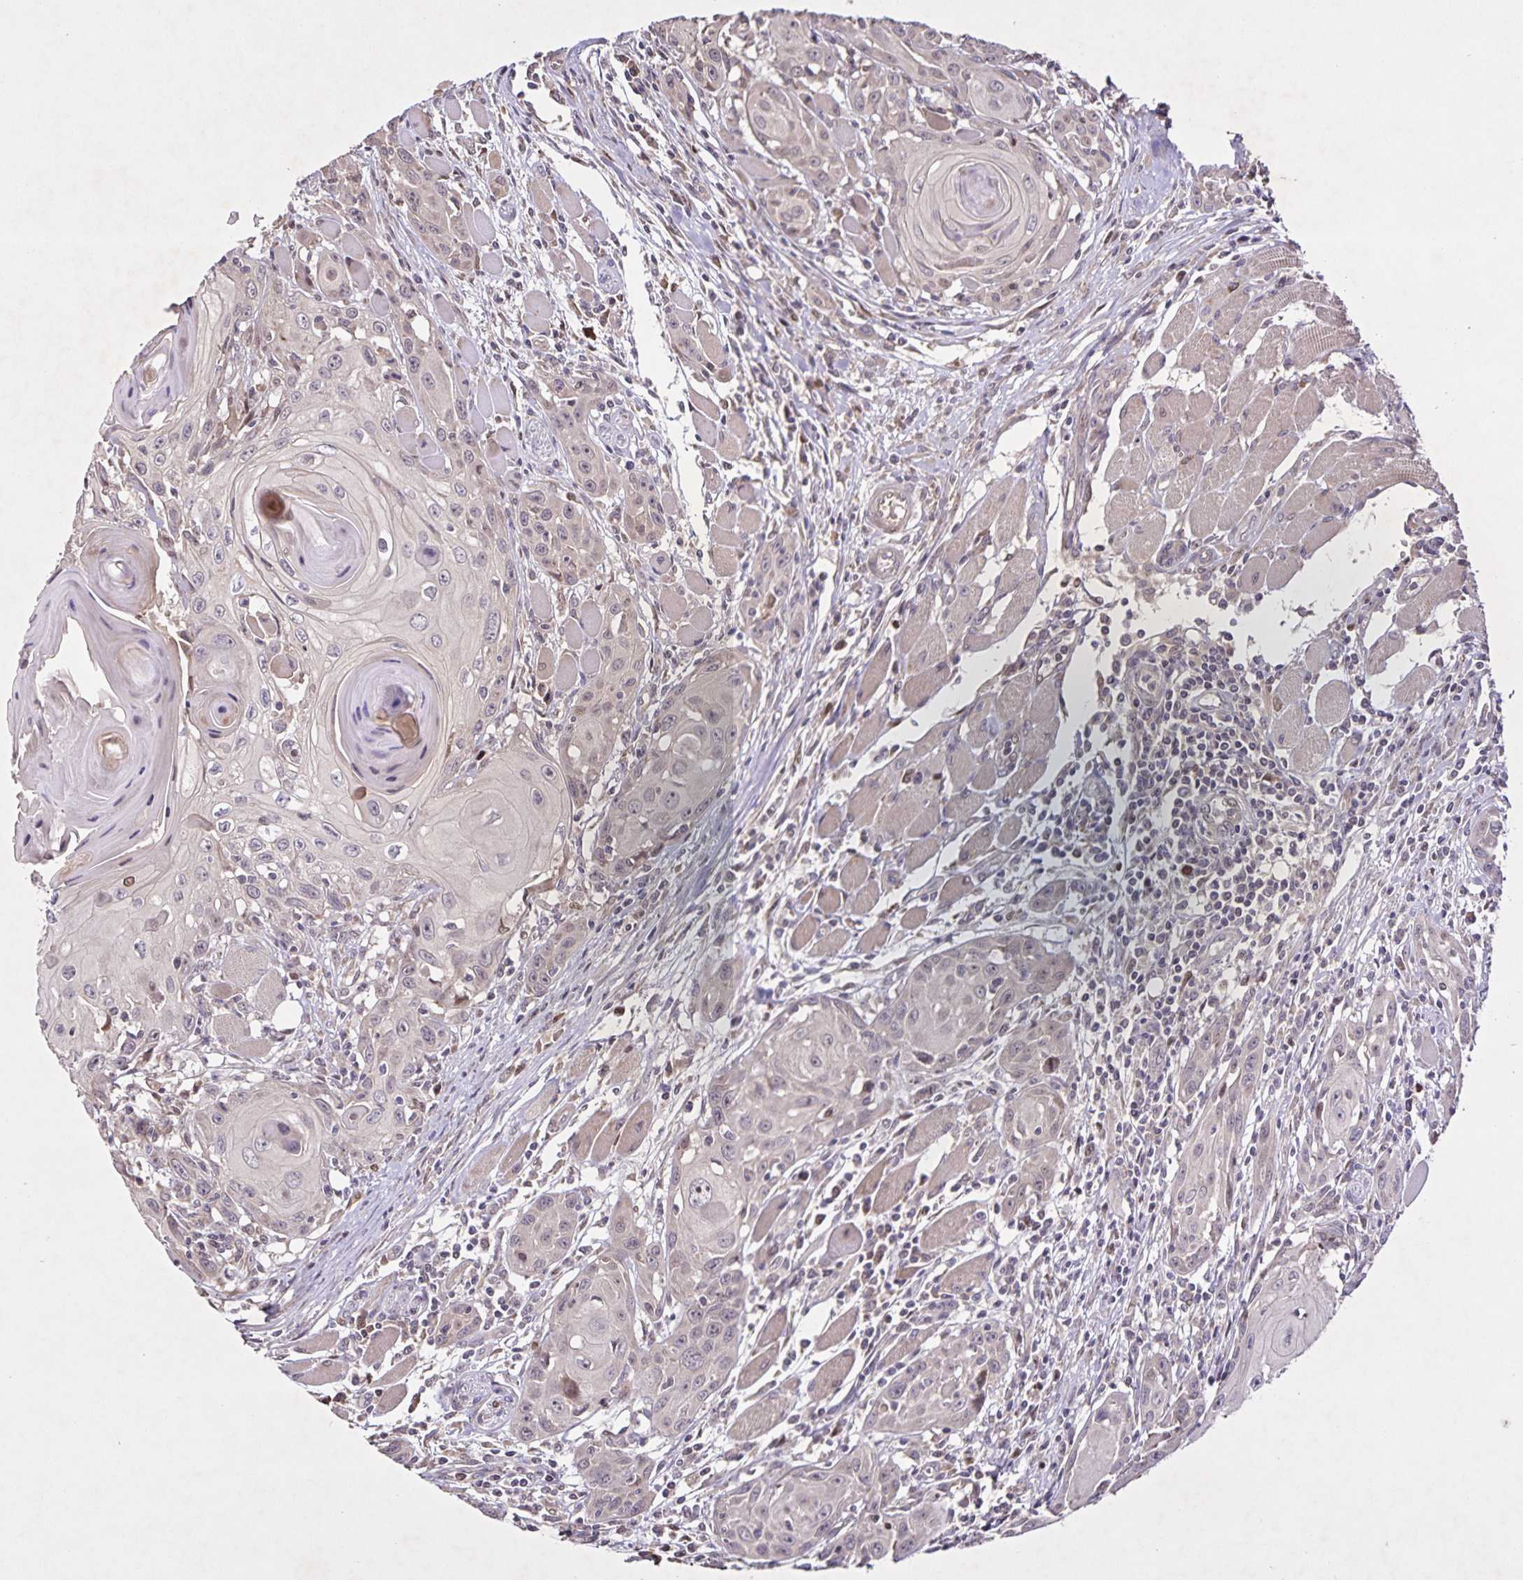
{"staining": {"intensity": "moderate", "quantity": "<25%", "location": "nuclear"}, "tissue": "head and neck cancer", "cell_type": "Tumor cells", "image_type": "cancer", "snomed": [{"axis": "morphology", "description": "Squamous cell carcinoma, NOS"}, {"axis": "topography", "description": "Head-Neck"}], "caption": "Immunohistochemical staining of human head and neck cancer displays moderate nuclear protein positivity in about <25% of tumor cells. (DAB = brown stain, brightfield microscopy at high magnification).", "gene": "GDF2", "patient": {"sex": "female", "age": 80}}